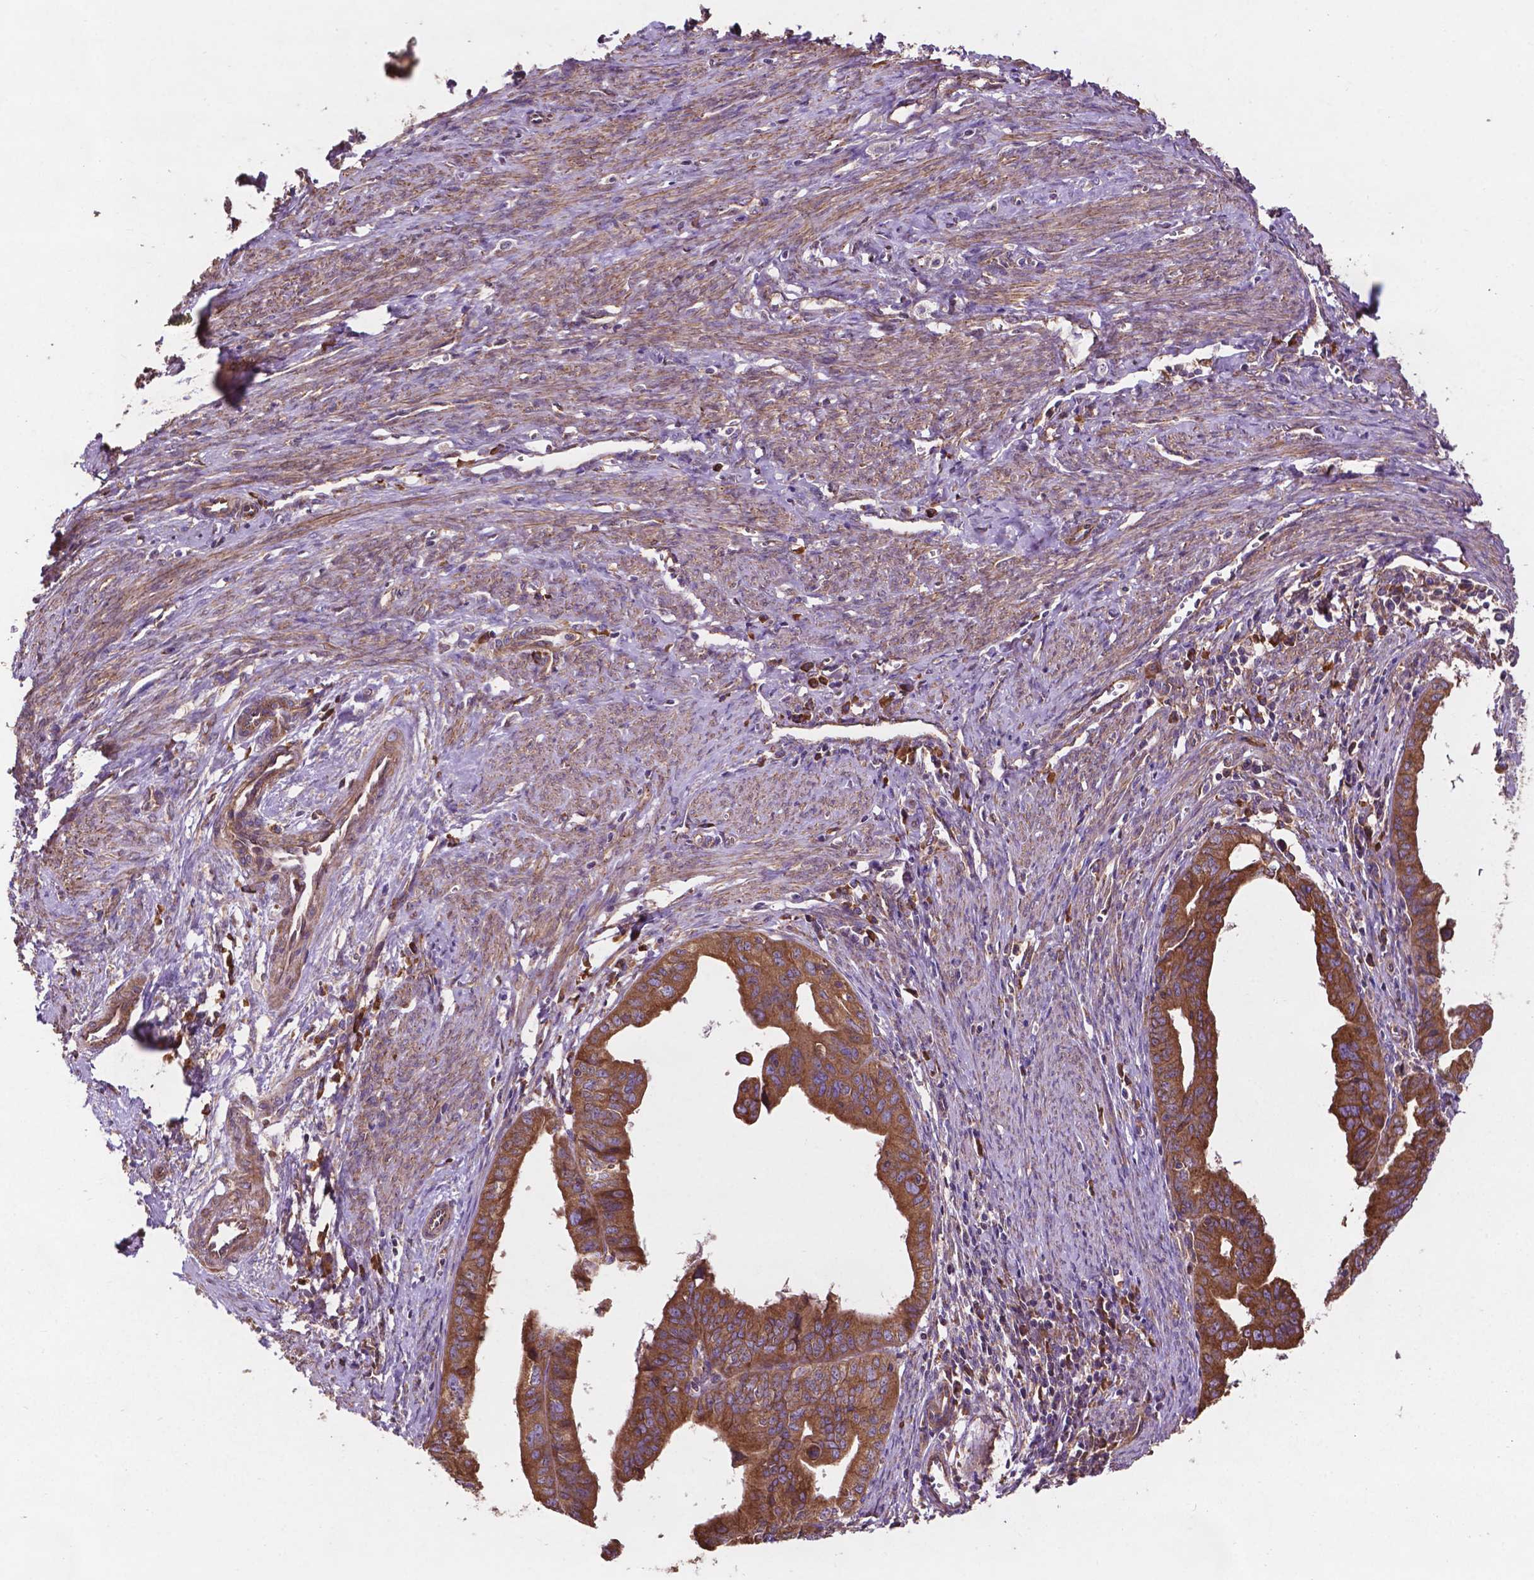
{"staining": {"intensity": "moderate", "quantity": ">75%", "location": "cytoplasmic/membranous"}, "tissue": "endometrial cancer", "cell_type": "Tumor cells", "image_type": "cancer", "snomed": [{"axis": "morphology", "description": "Adenocarcinoma, NOS"}, {"axis": "topography", "description": "Endometrium"}], "caption": "A micrograph of adenocarcinoma (endometrial) stained for a protein displays moderate cytoplasmic/membranous brown staining in tumor cells. (DAB (3,3'-diaminobenzidine) IHC with brightfield microscopy, high magnification).", "gene": "CCDC71L", "patient": {"sex": "female", "age": 65}}